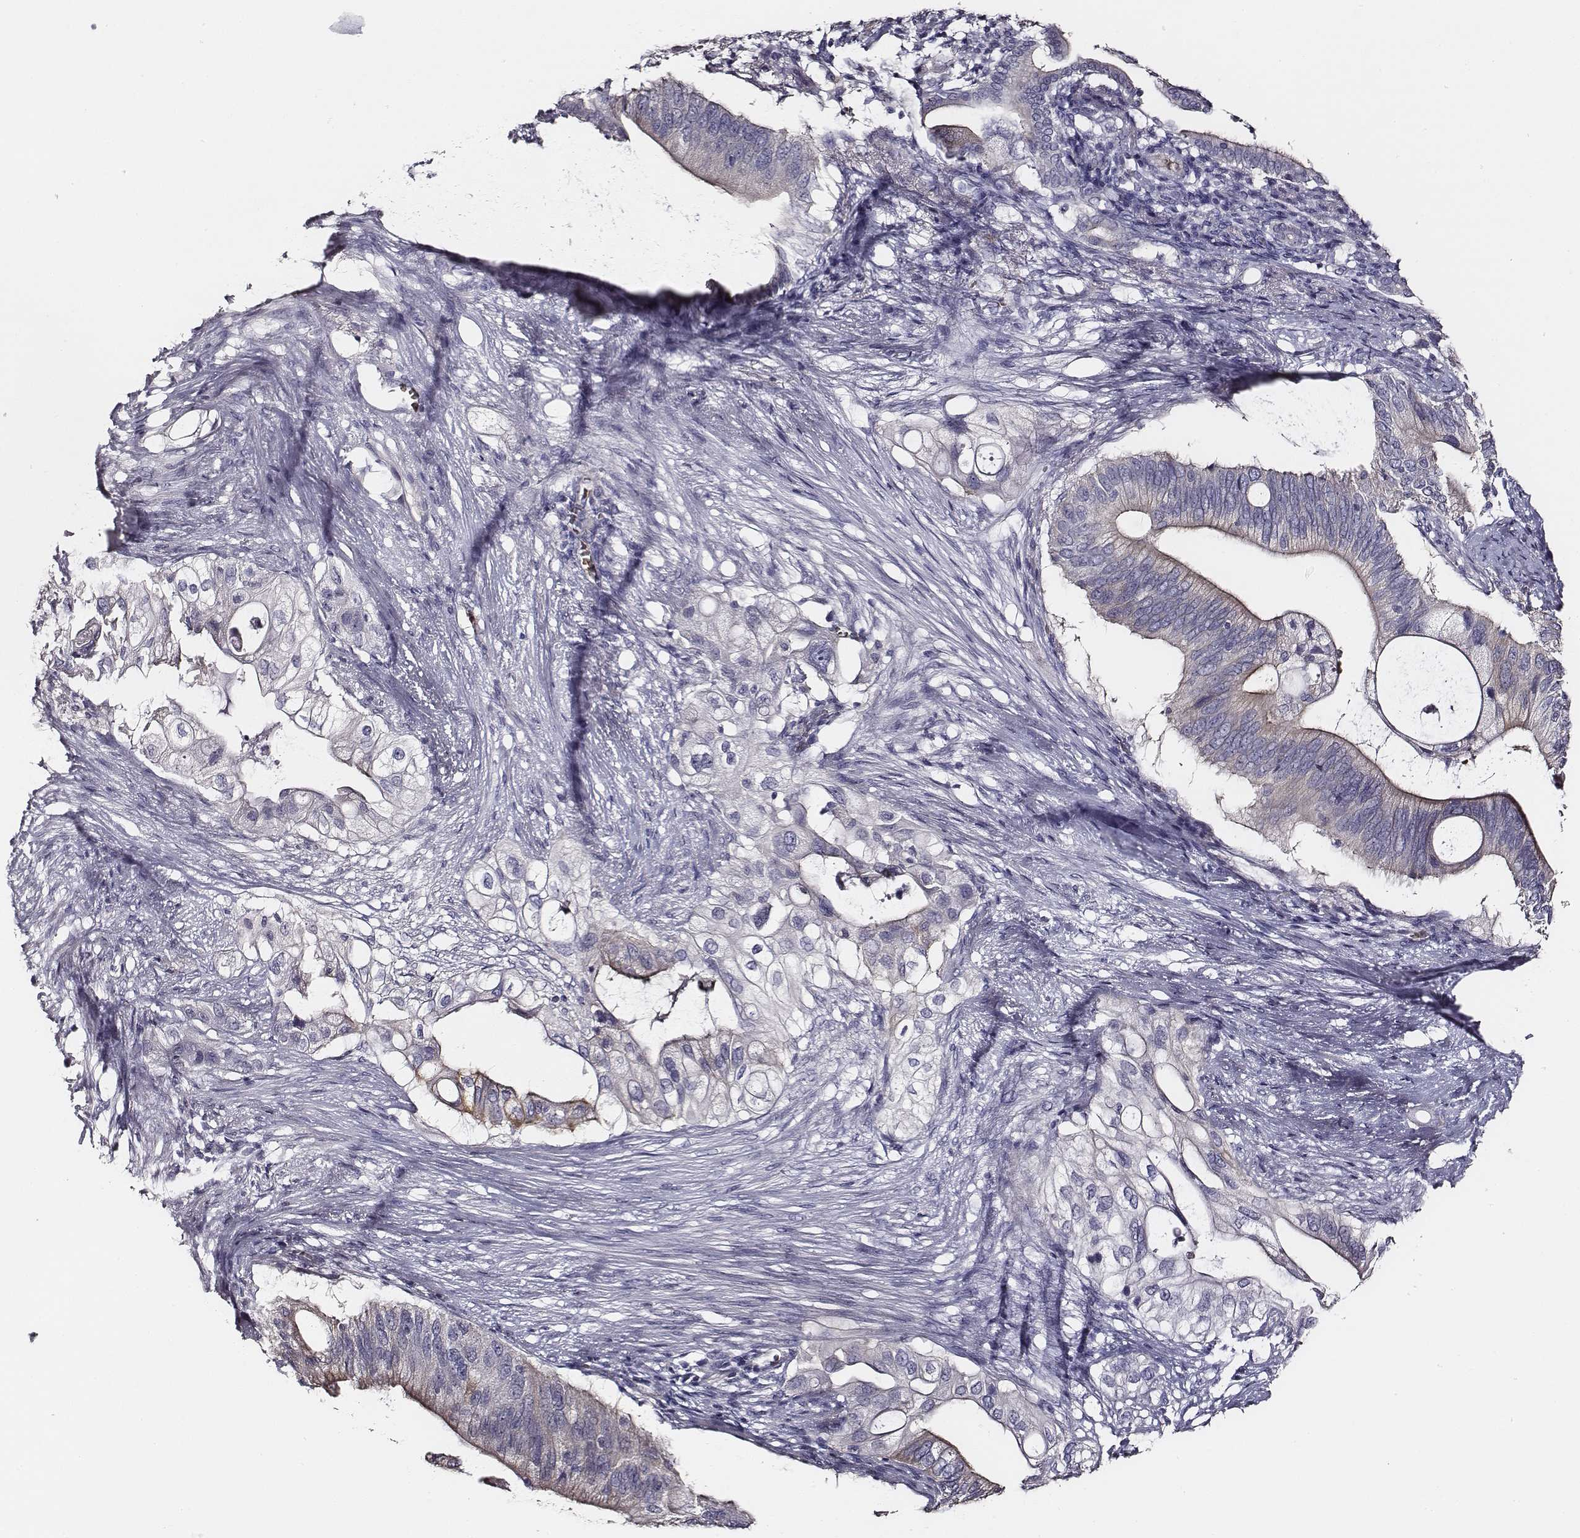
{"staining": {"intensity": "negative", "quantity": "none", "location": "none"}, "tissue": "pancreatic cancer", "cell_type": "Tumor cells", "image_type": "cancer", "snomed": [{"axis": "morphology", "description": "Adenocarcinoma, NOS"}, {"axis": "topography", "description": "Pancreas"}], "caption": "Immunohistochemistry (IHC) image of human pancreatic adenocarcinoma stained for a protein (brown), which reveals no staining in tumor cells.", "gene": "AADAT", "patient": {"sex": "female", "age": 72}}